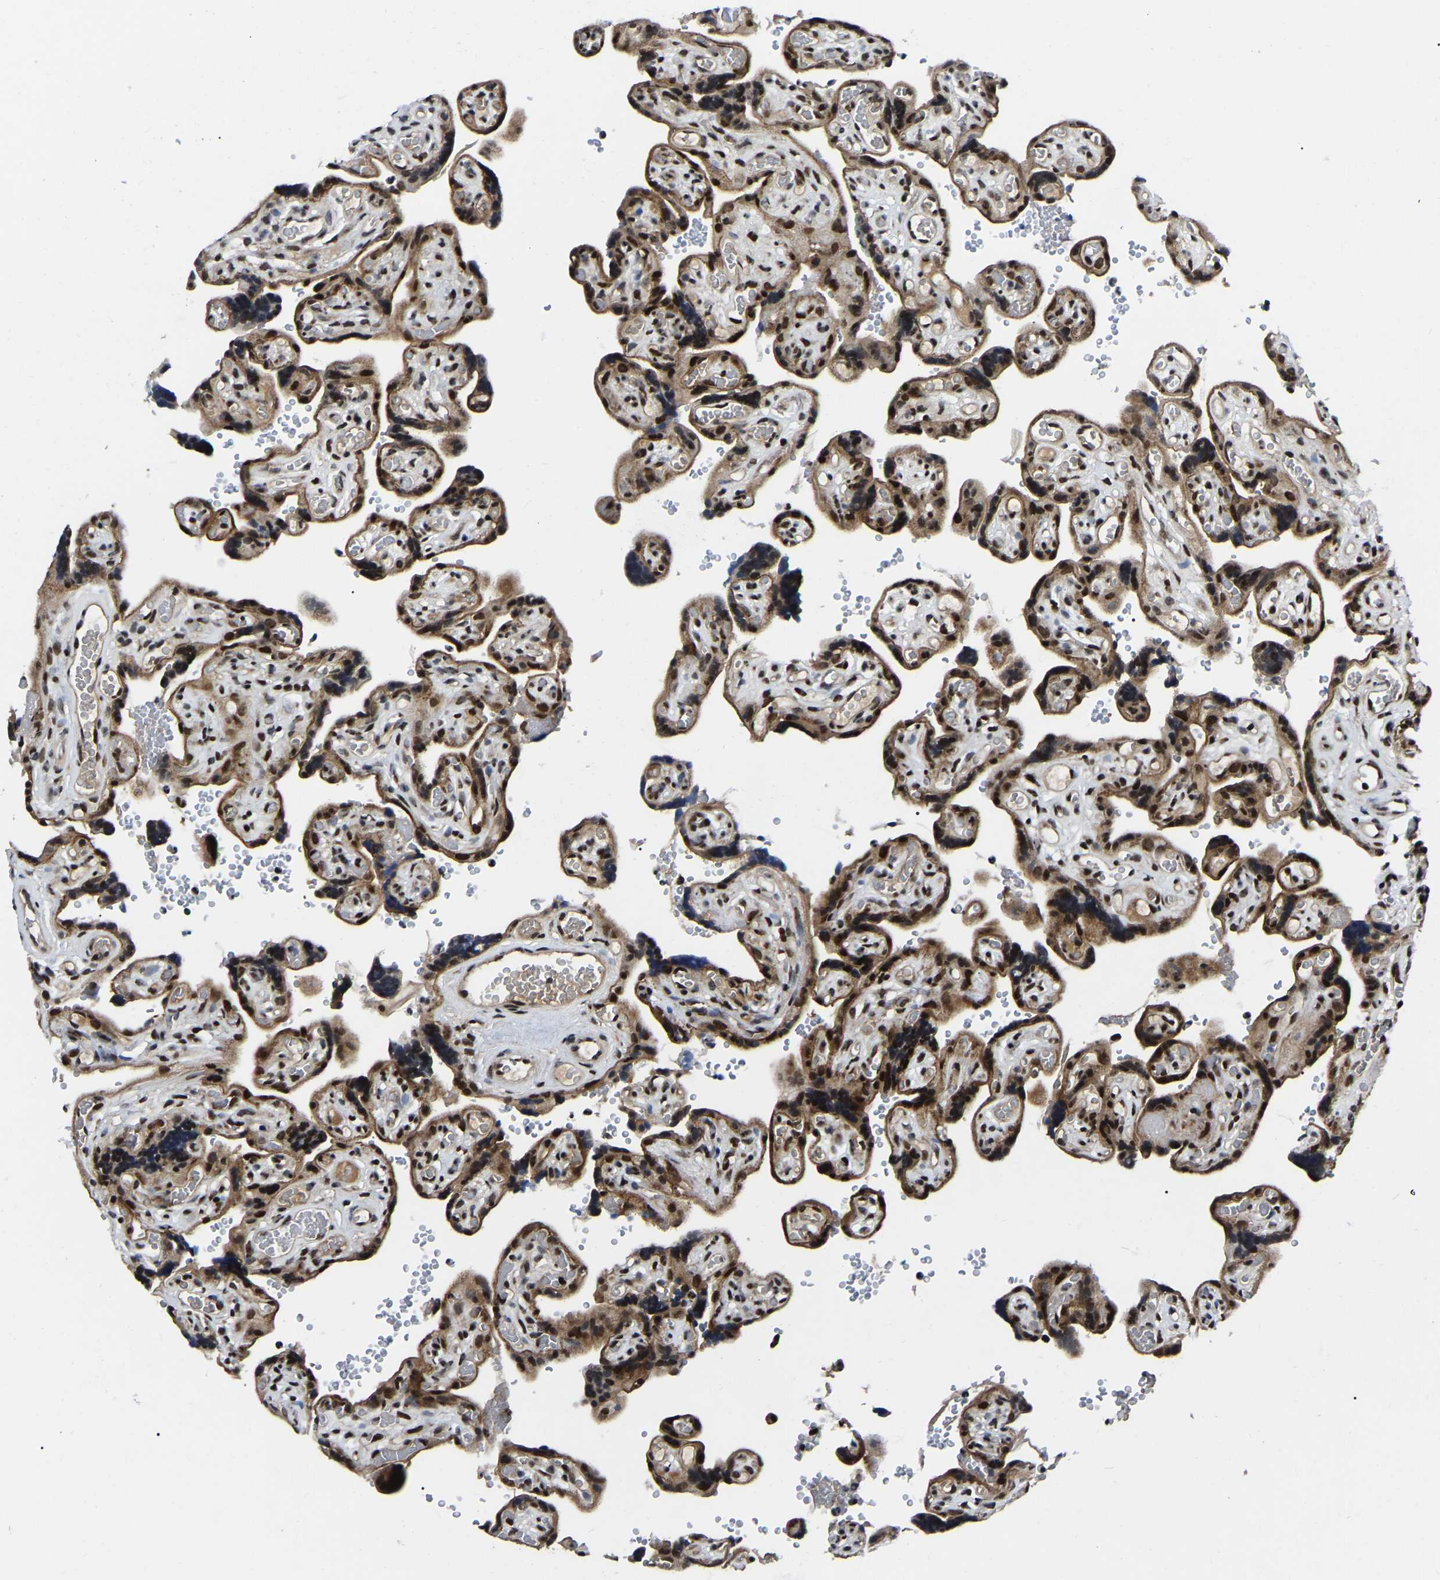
{"staining": {"intensity": "moderate", "quantity": ">75%", "location": "nuclear"}, "tissue": "placenta", "cell_type": "Decidual cells", "image_type": "normal", "snomed": [{"axis": "morphology", "description": "Normal tissue, NOS"}, {"axis": "topography", "description": "Placenta"}], "caption": "Moderate nuclear staining for a protein is identified in about >75% of decidual cells of benign placenta using immunohistochemistry.", "gene": "TRIM35", "patient": {"sex": "female", "age": 30}}